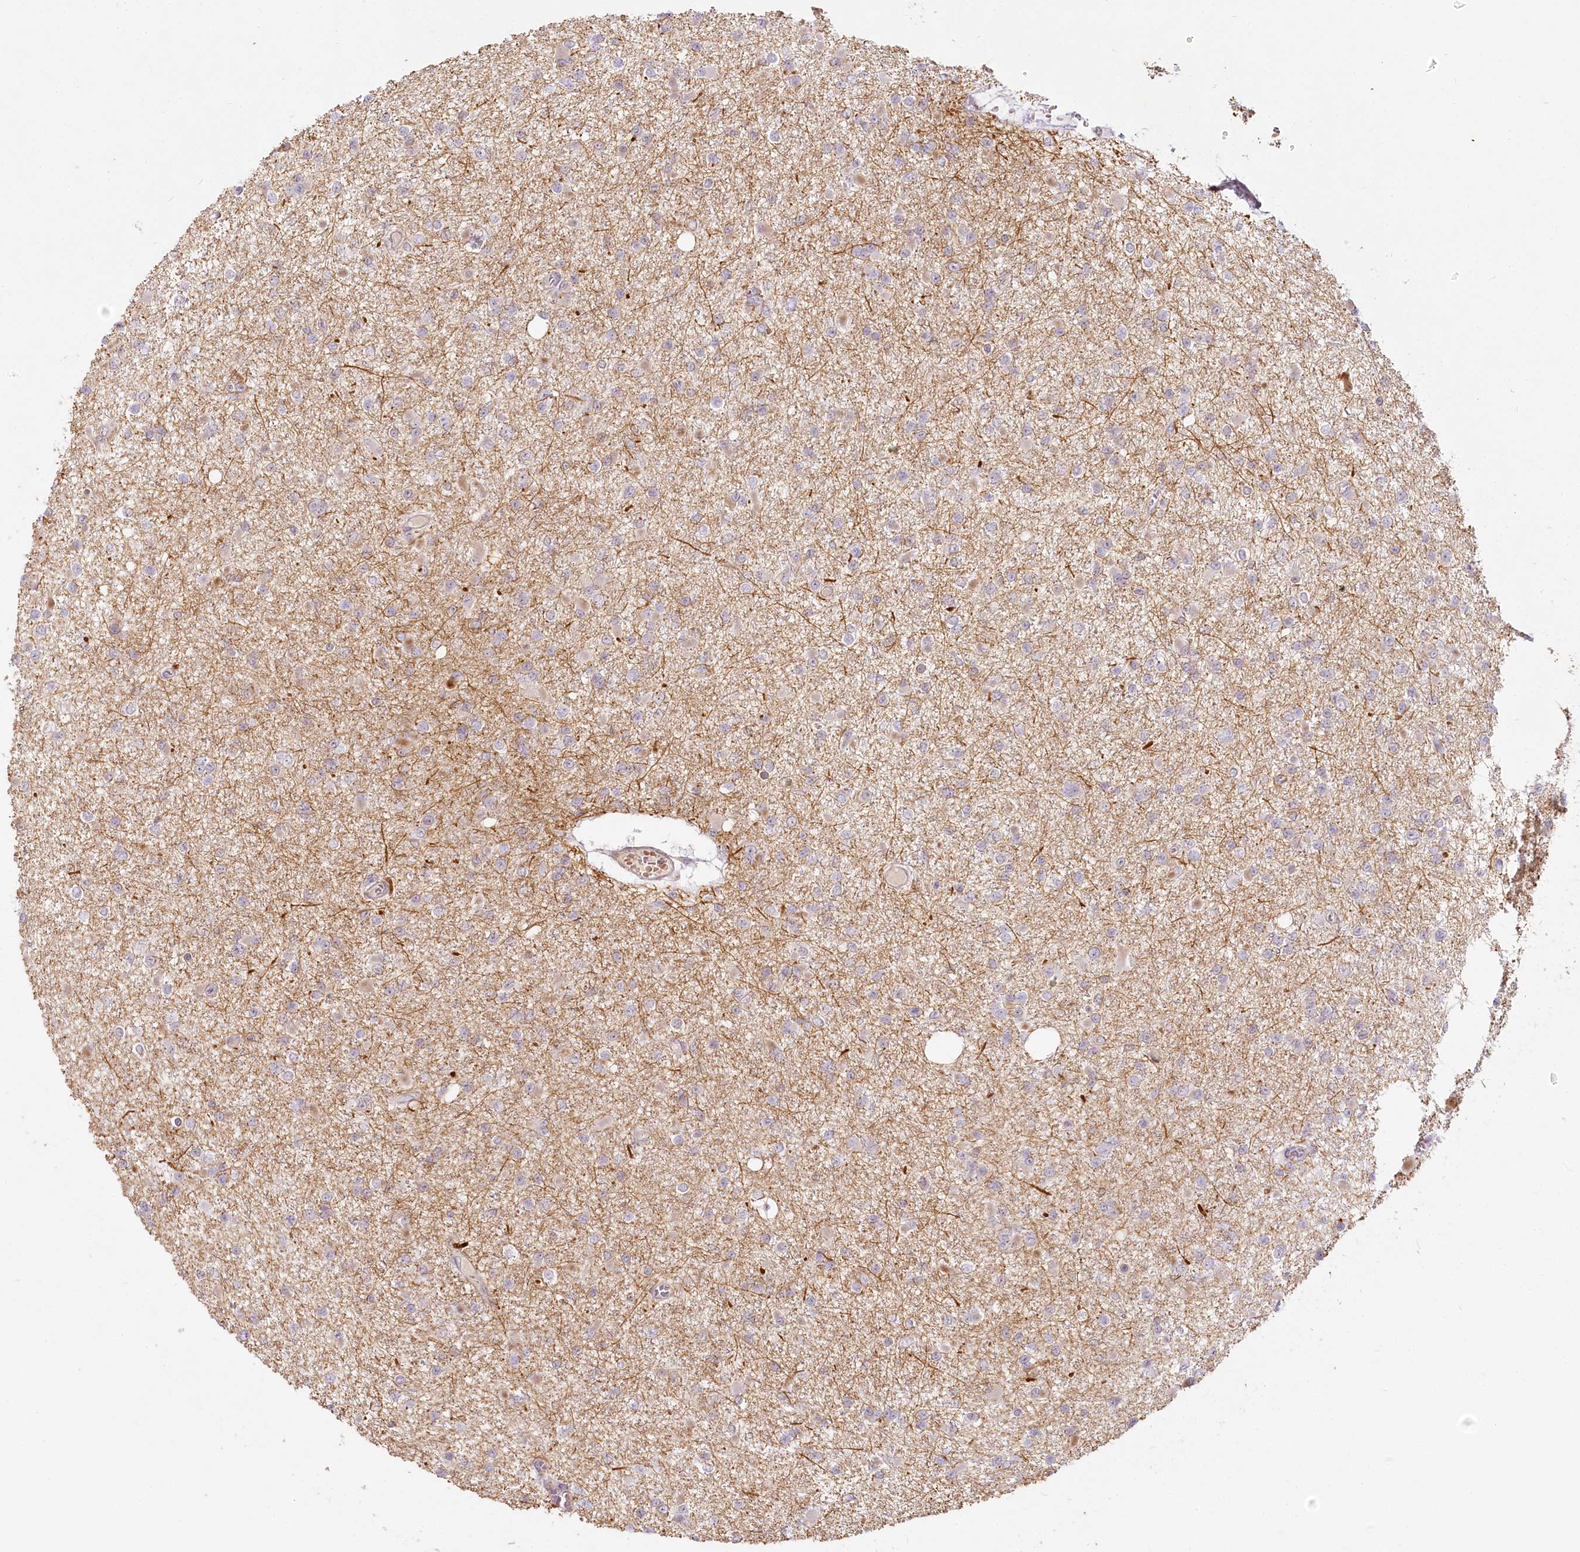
{"staining": {"intensity": "negative", "quantity": "none", "location": "none"}, "tissue": "glioma", "cell_type": "Tumor cells", "image_type": "cancer", "snomed": [{"axis": "morphology", "description": "Glioma, malignant, Low grade"}, {"axis": "topography", "description": "Brain"}], "caption": "The IHC image has no significant positivity in tumor cells of glioma tissue.", "gene": "EXOSC7", "patient": {"sex": "female", "age": 22}}